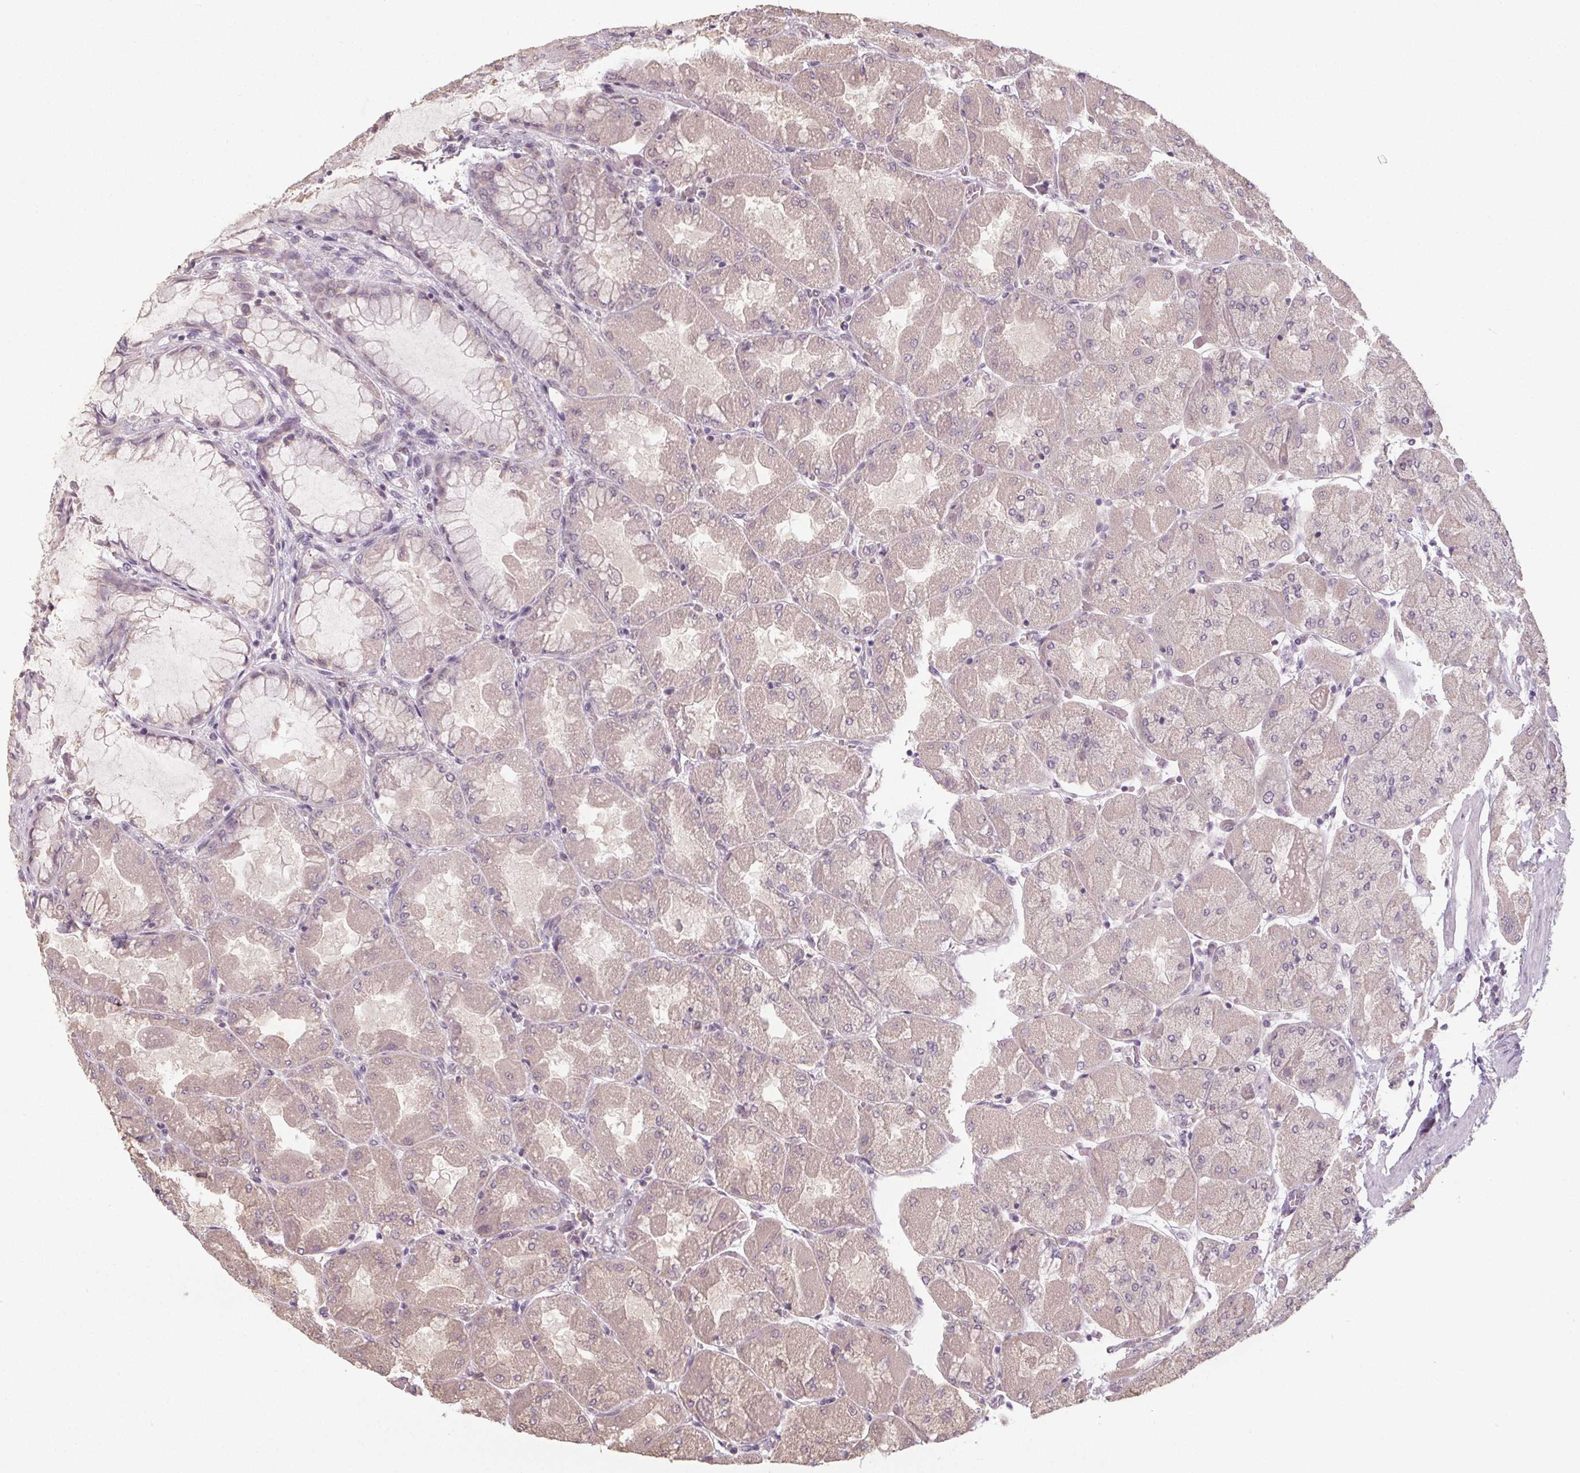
{"staining": {"intensity": "negative", "quantity": "none", "location": "none"}, "tissue": "stomach", "cell_type": "Glandular cells", "image_type": "normal", "snomed": [{"axis": "morphology", "description": "Normal tissue, NOS"}, {"axis": "topography", "description": "Stomach"}], "caption": "Immunohistochemistry (IHC) histopathology image of unremarkable stomach stained for a protein (brown), which exhibits no positivity in glandular cells.", "gene": "SLC26A2", "patient": {"sex": "female", "age": 61}}